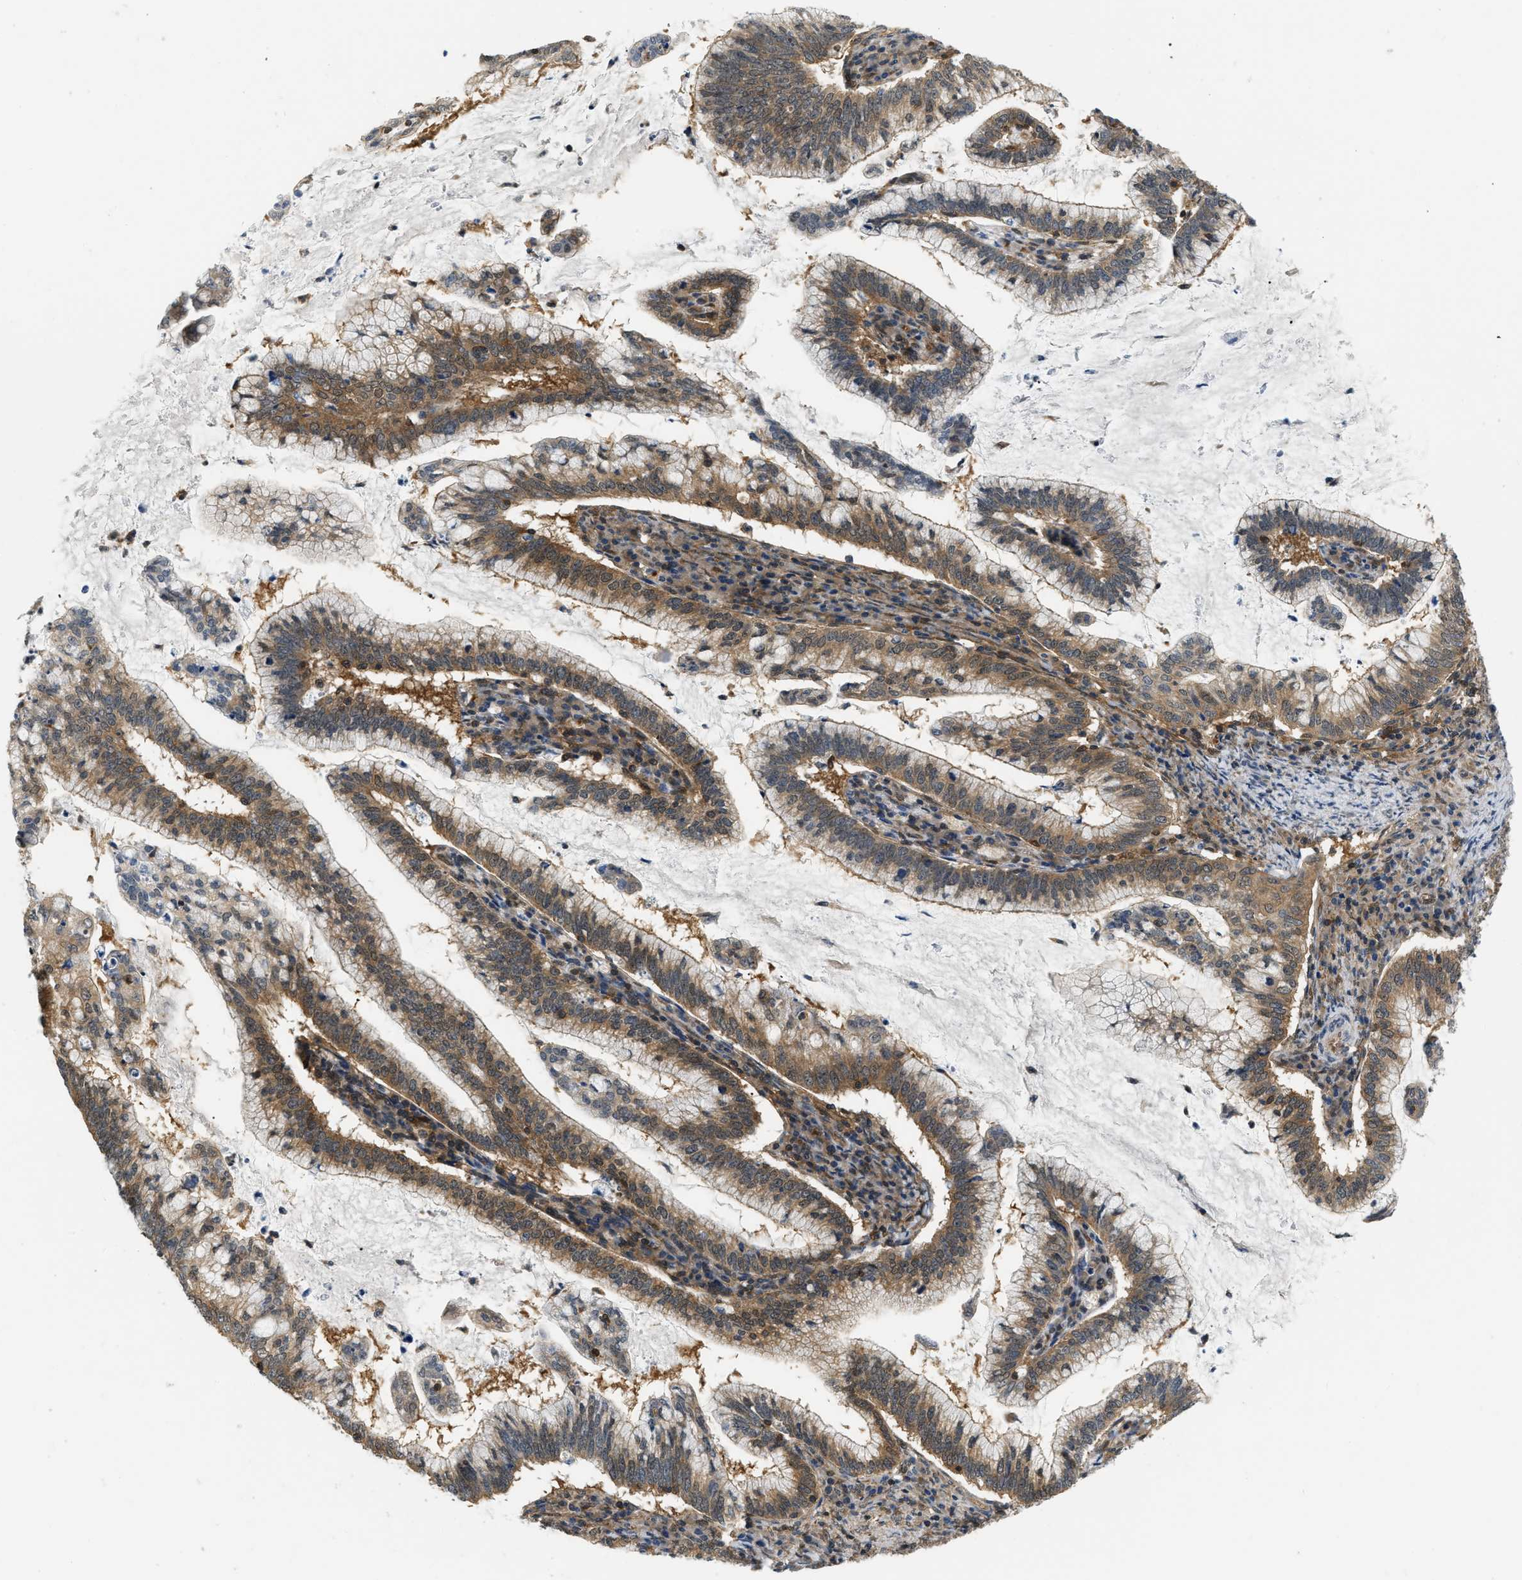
{"staining": {"intensity": "moderate", "quantity": ">75%", "location": "cytoplasmic/membranous"}, "tissue": "cervical cancer", "cell_type": "Tumor cells", "image_type": "cancer", "snomed": [{"axis": "morphology", "description": "Adenocarcinoma, NOS"}, {"axis": "topography", "description": "Cervix"}], "caption": "Tumor cells exhibit medium levels of moderate cytoplasmic/membranous expression in about >75% of cells in human cervical cancer. (DAB IHC, brown staining for protein, blue staining for nuclei).", "gene": "EIF4EBP2", "patient": {"sex": "female", "age": 36}}